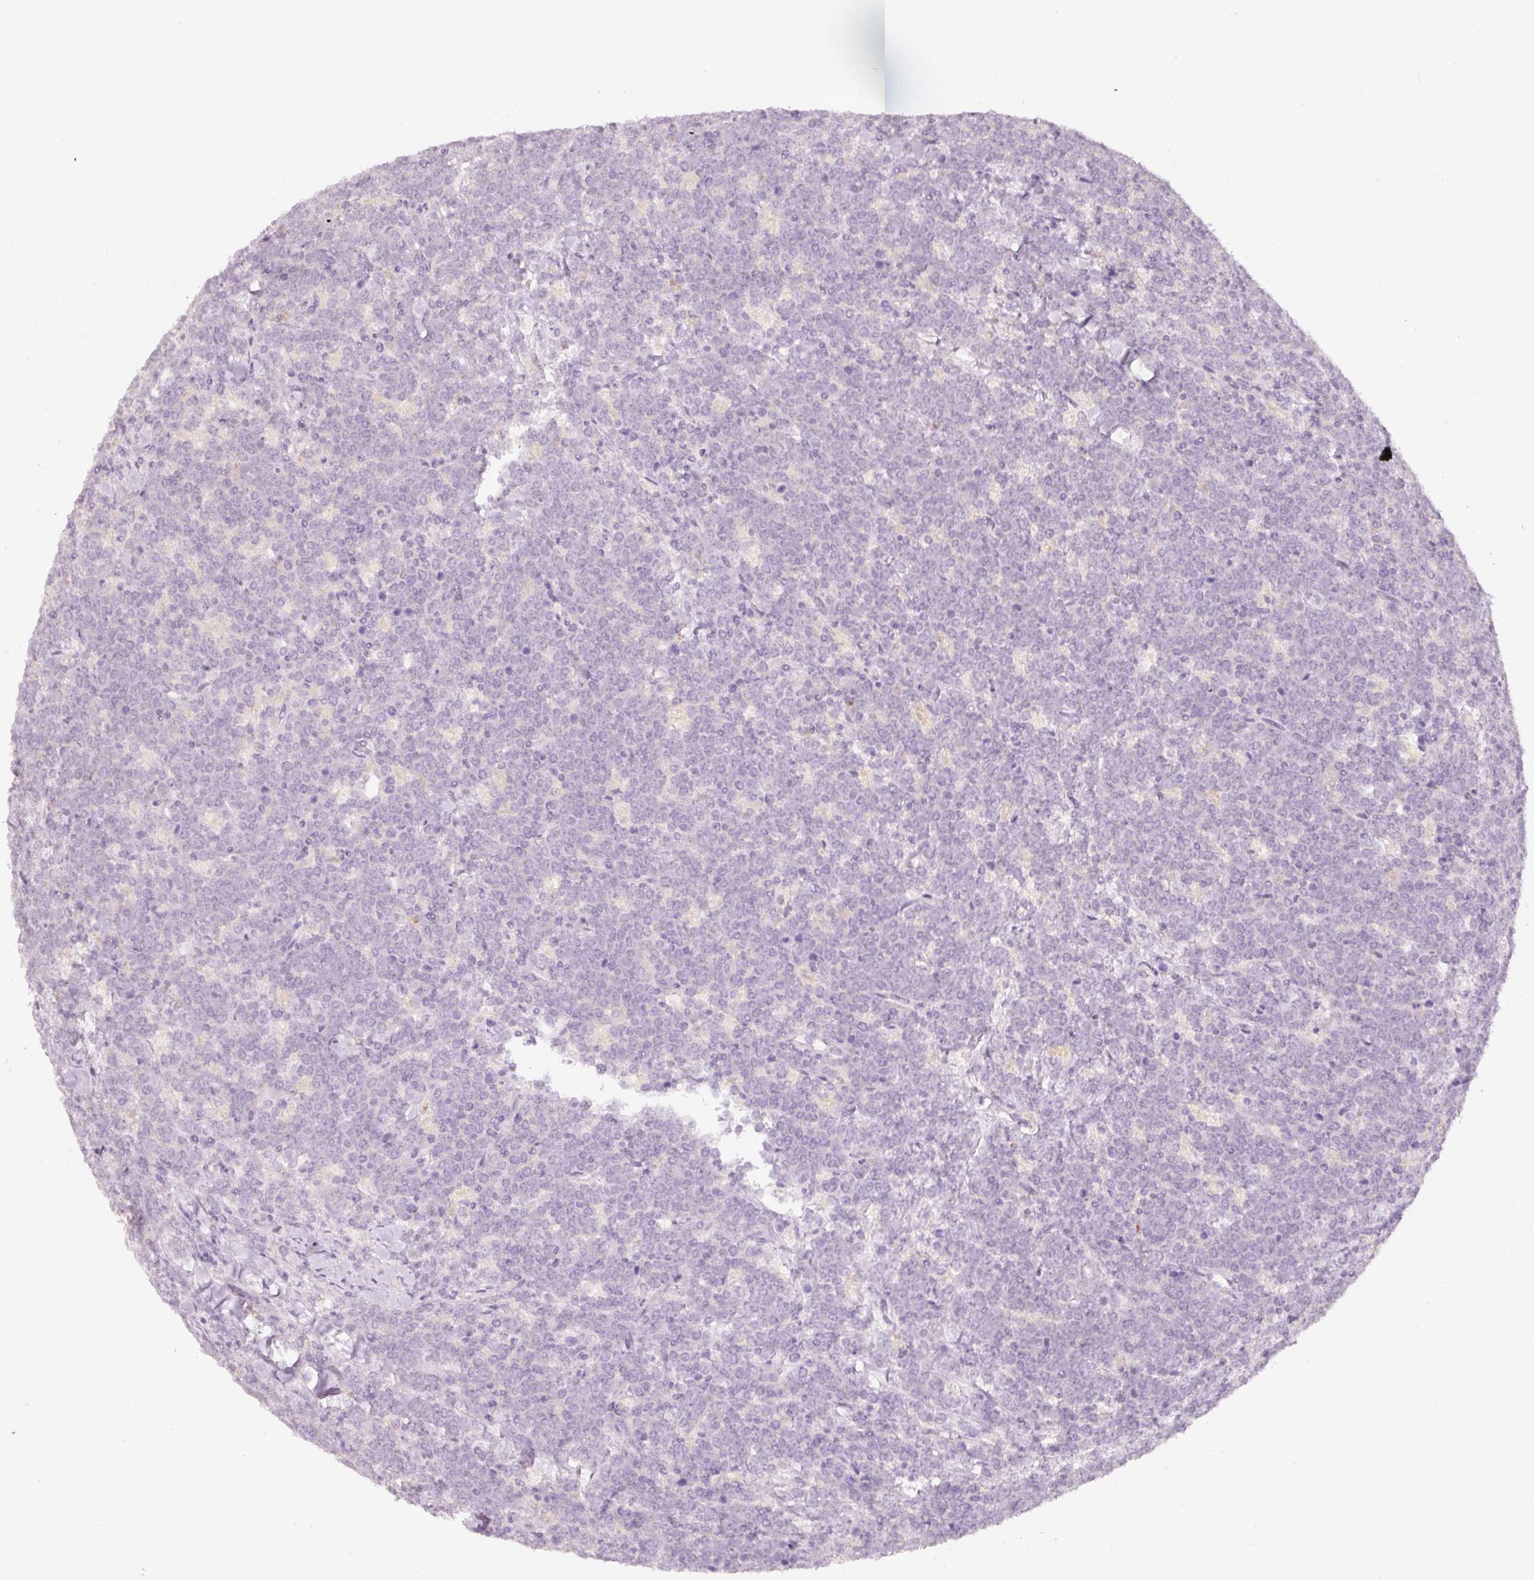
{"staining": {"intensity": "negative", "quantity": "none", "location": "none"}, "tissue": "lymphoma", "cell_type": "Tumor cells", "image_type": "cancer", "snomed": [{"axis": "morphology", "description": "Malignant lymphoma, non-Hodgkin's type, High grade"}, {"axis": "topography", "description": "Small intestine"}], "caption": "IHC of lymphoma demonstrates no staining in tumor cells.", "gene": "ENSG00000206549", "patient": {"sex": "male", "age": 8}}